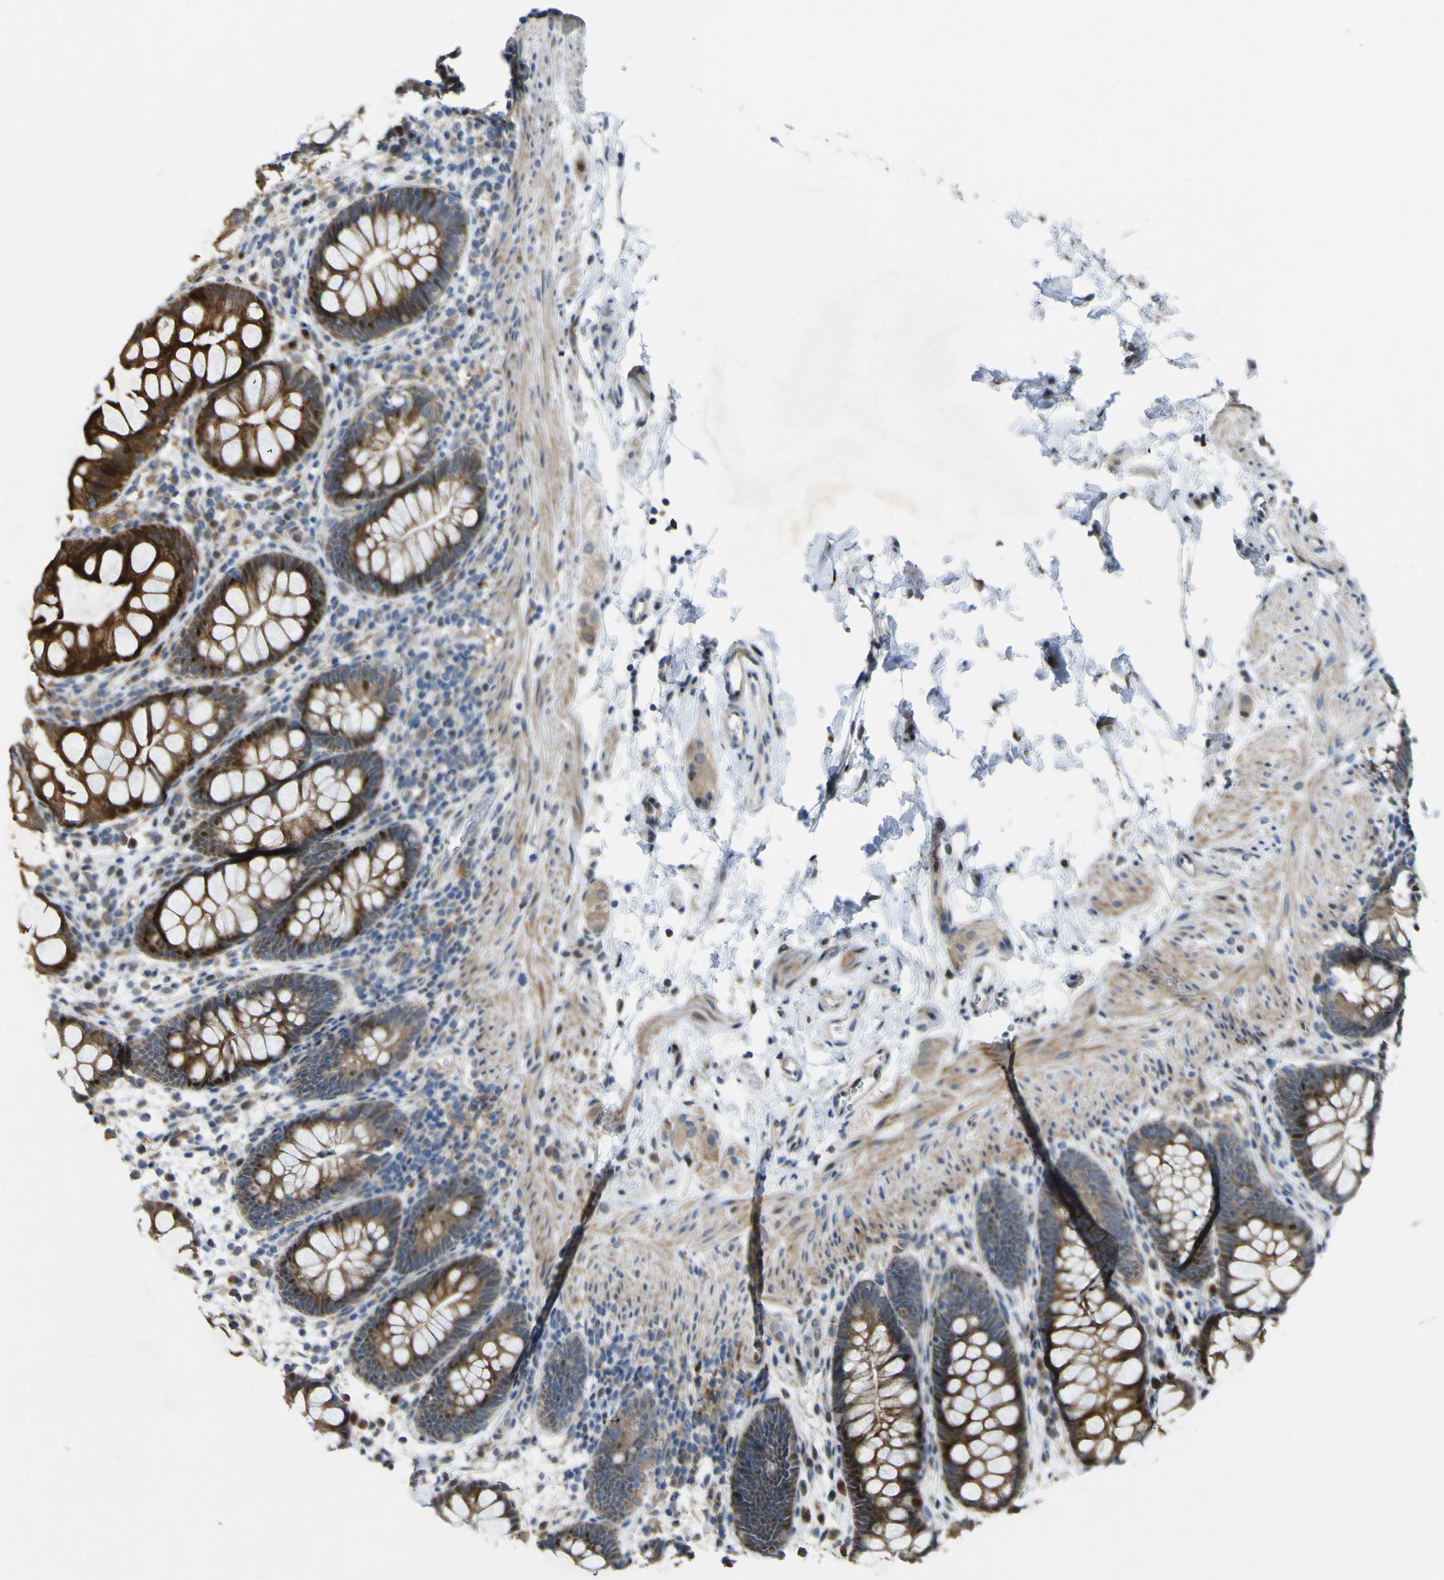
{"staining": {"intensity": "strong", "quantity": ">75%", "location": "cytoplasmic/membranous"}, "tissue": "rectum", "cell_type": "Glandular cells", "image_type": "normal", "snomed": [{"axis": "morphology", "description": "Normal tissue, NOS"}, {"axis": "topography", "description": "Rectum"}], "caption": "IHC (DAB) staining of normal rectum shows strong cytoplasmic/membranous protein expression in about >75% of glandular cells.", "gene": "LBHD1", "patient": {"sex": "female", "age": 24}}